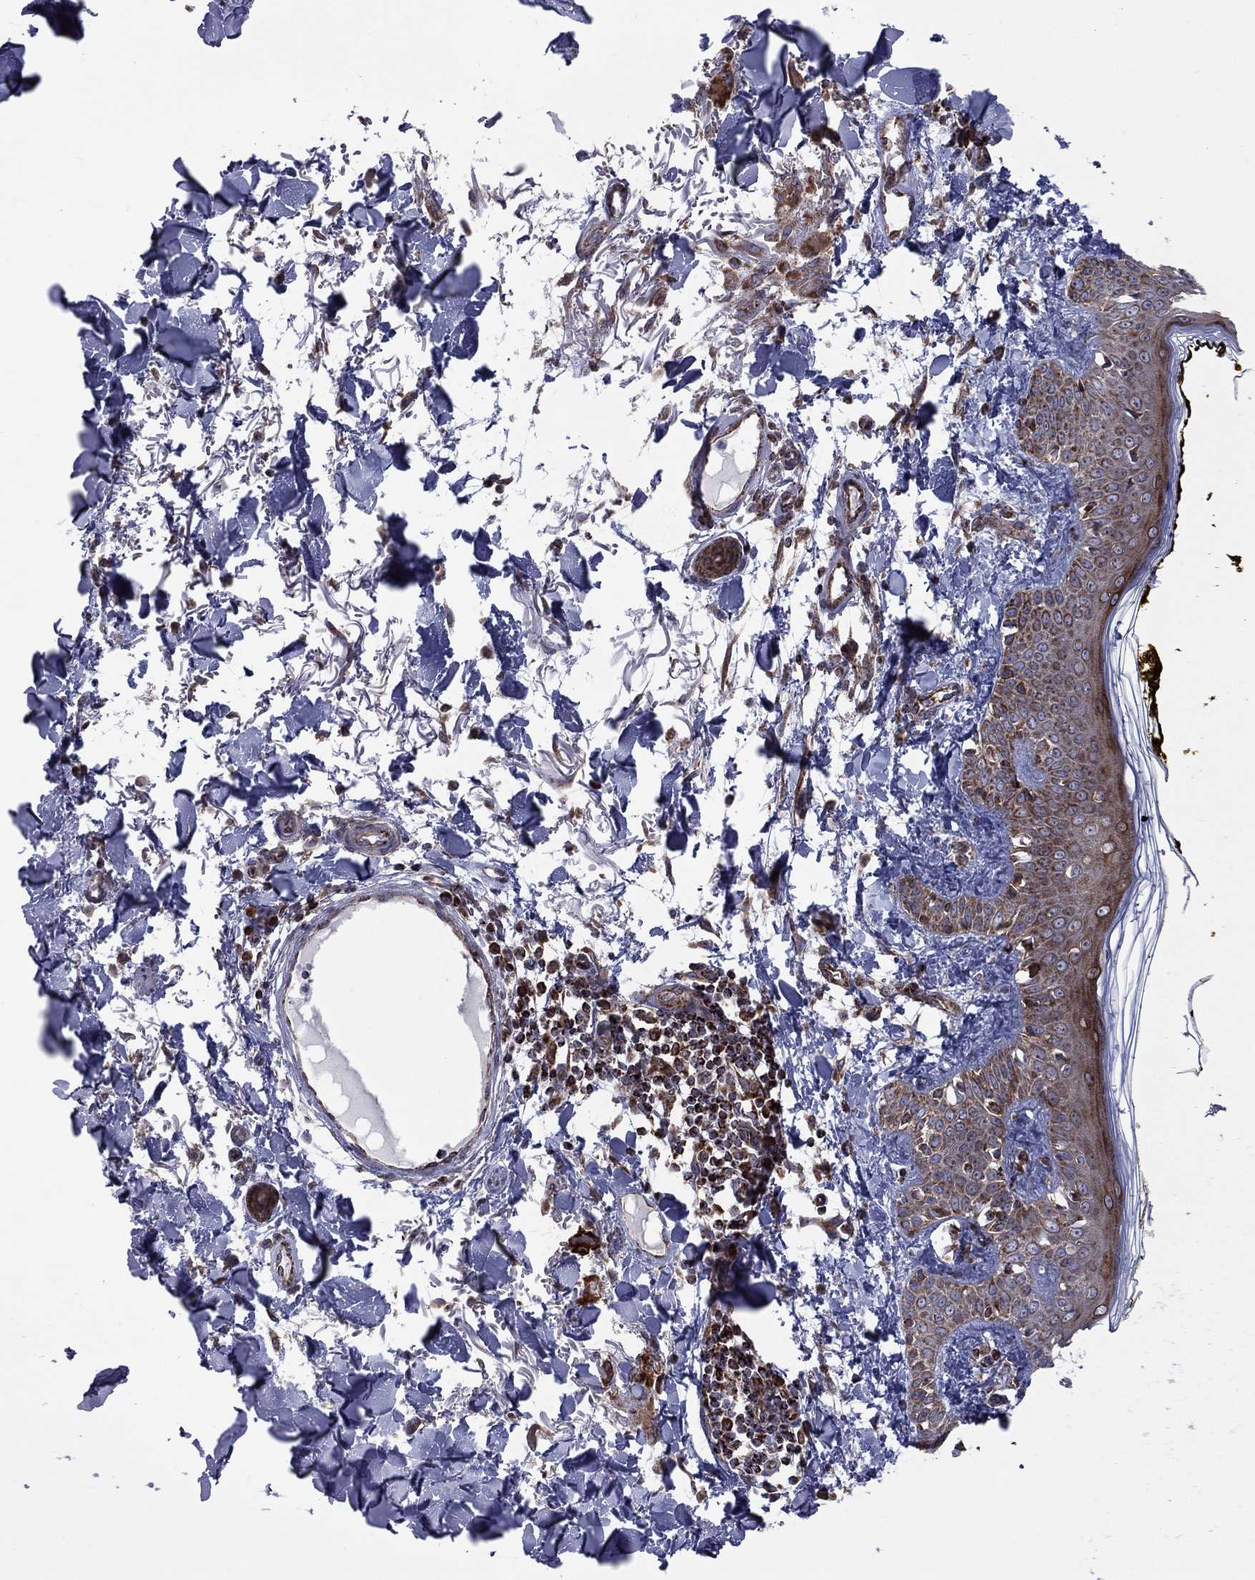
{"staining": {"intensity": "negative", "quantity": "none", "location": "none"}, "tissue": "skin", "cell_type": "Fibroblasts", "image_type": "normal", "snomed": [{"axis": "morphology", "description": "Normal tissue, NOS"}, {"axis": "topography", "description": "Skin"}], "caption": "Immunohistochemistry (IHC) image of benign skin: human skin stained with DAB displays no significant protein positivity in fibroblasts.", "gene": "CLPTM1", "patient": {"sex": "male", "age": 76}}